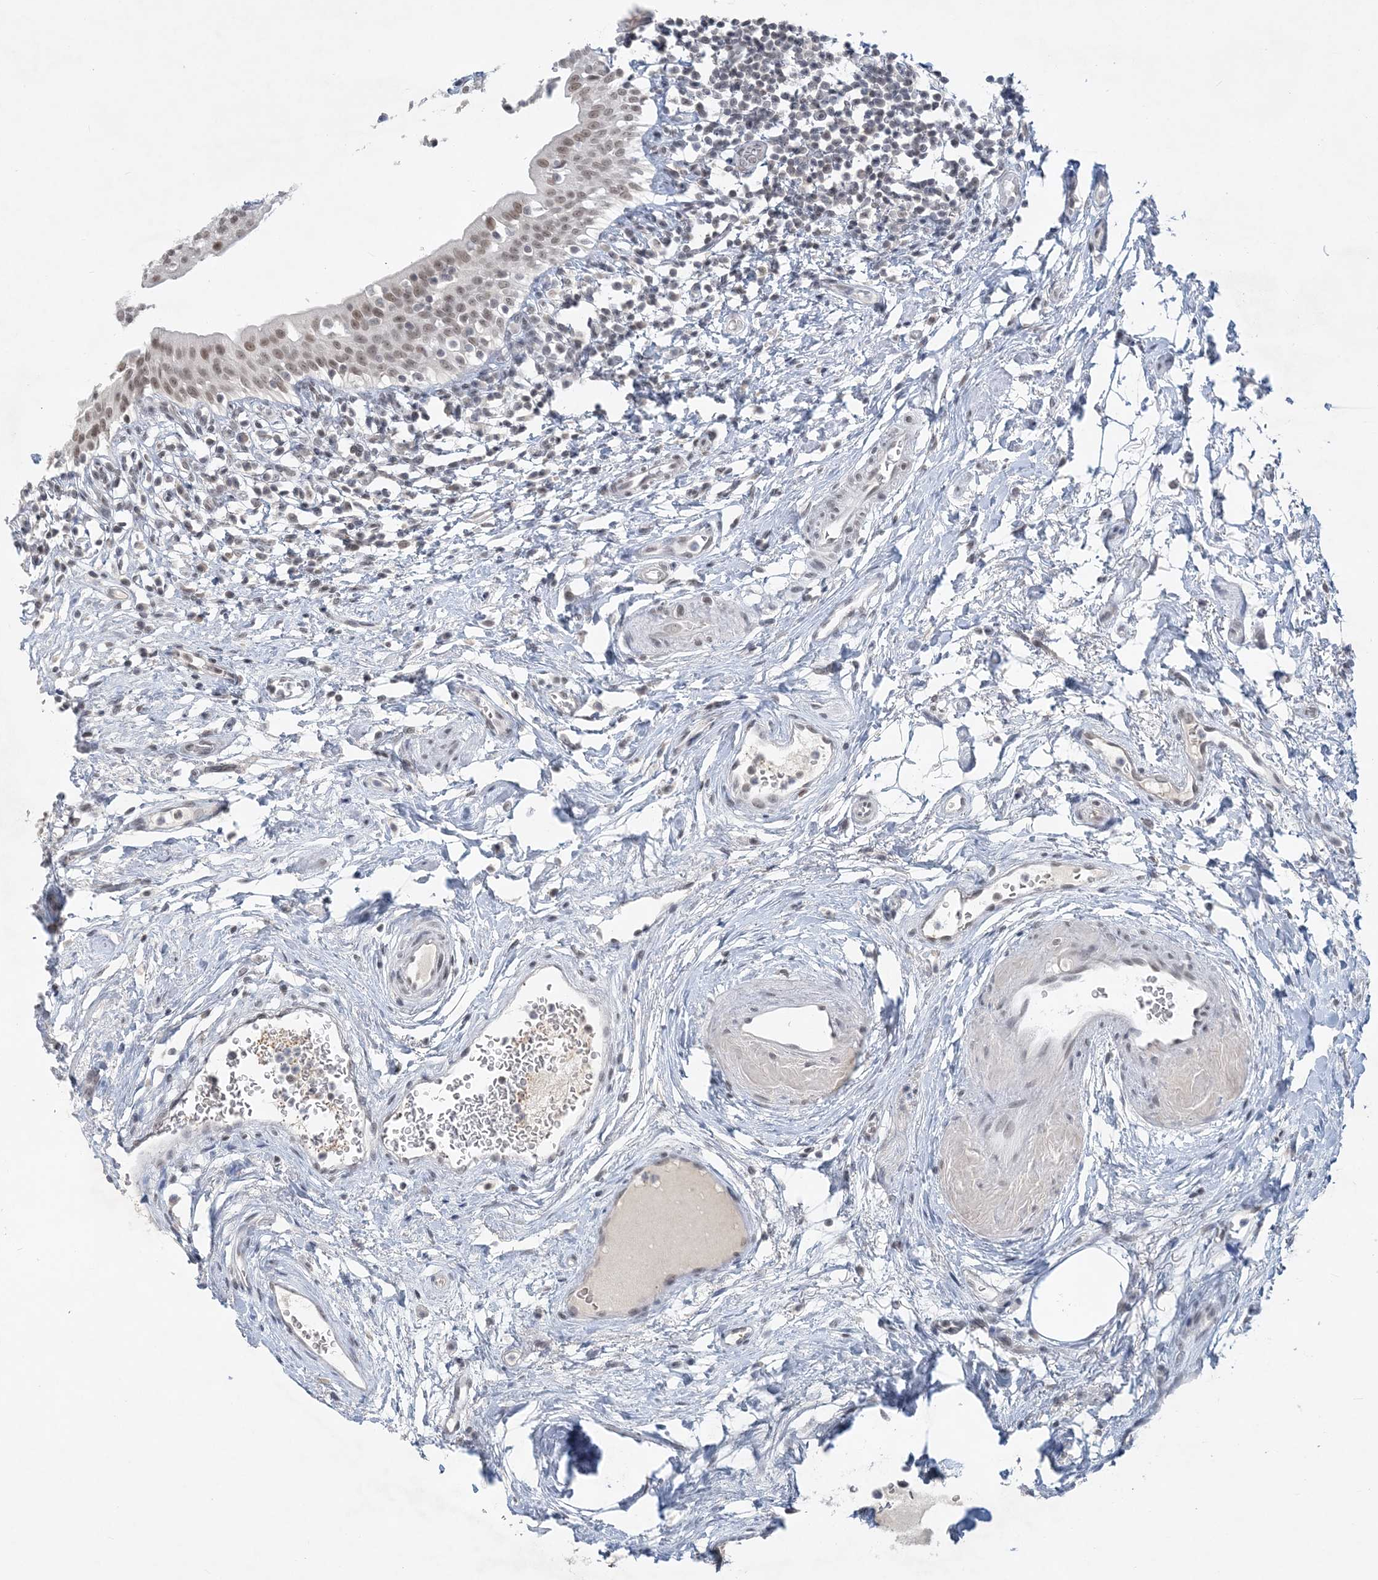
{"staining": {"intensity": "moderate", "quantity": ">75%", "location": "nuclear"}, "tissue": "urinary bladder", "cell_type": "Urothelial cells", "image_type": "normal", "snomed": [{"axis": "morphology", "description": "Normal tissue, NOS"}, {"axis": "topography", "description": "Urinary bladder"}], "caption": "Benign urinary bladder was stained to show a protein in brown. There is medium levels of moderate nuclear expression in approximately >75% of urothelial cells.", "gene": "KMT2D", "patient": {"sex": "male", "age": 83}}